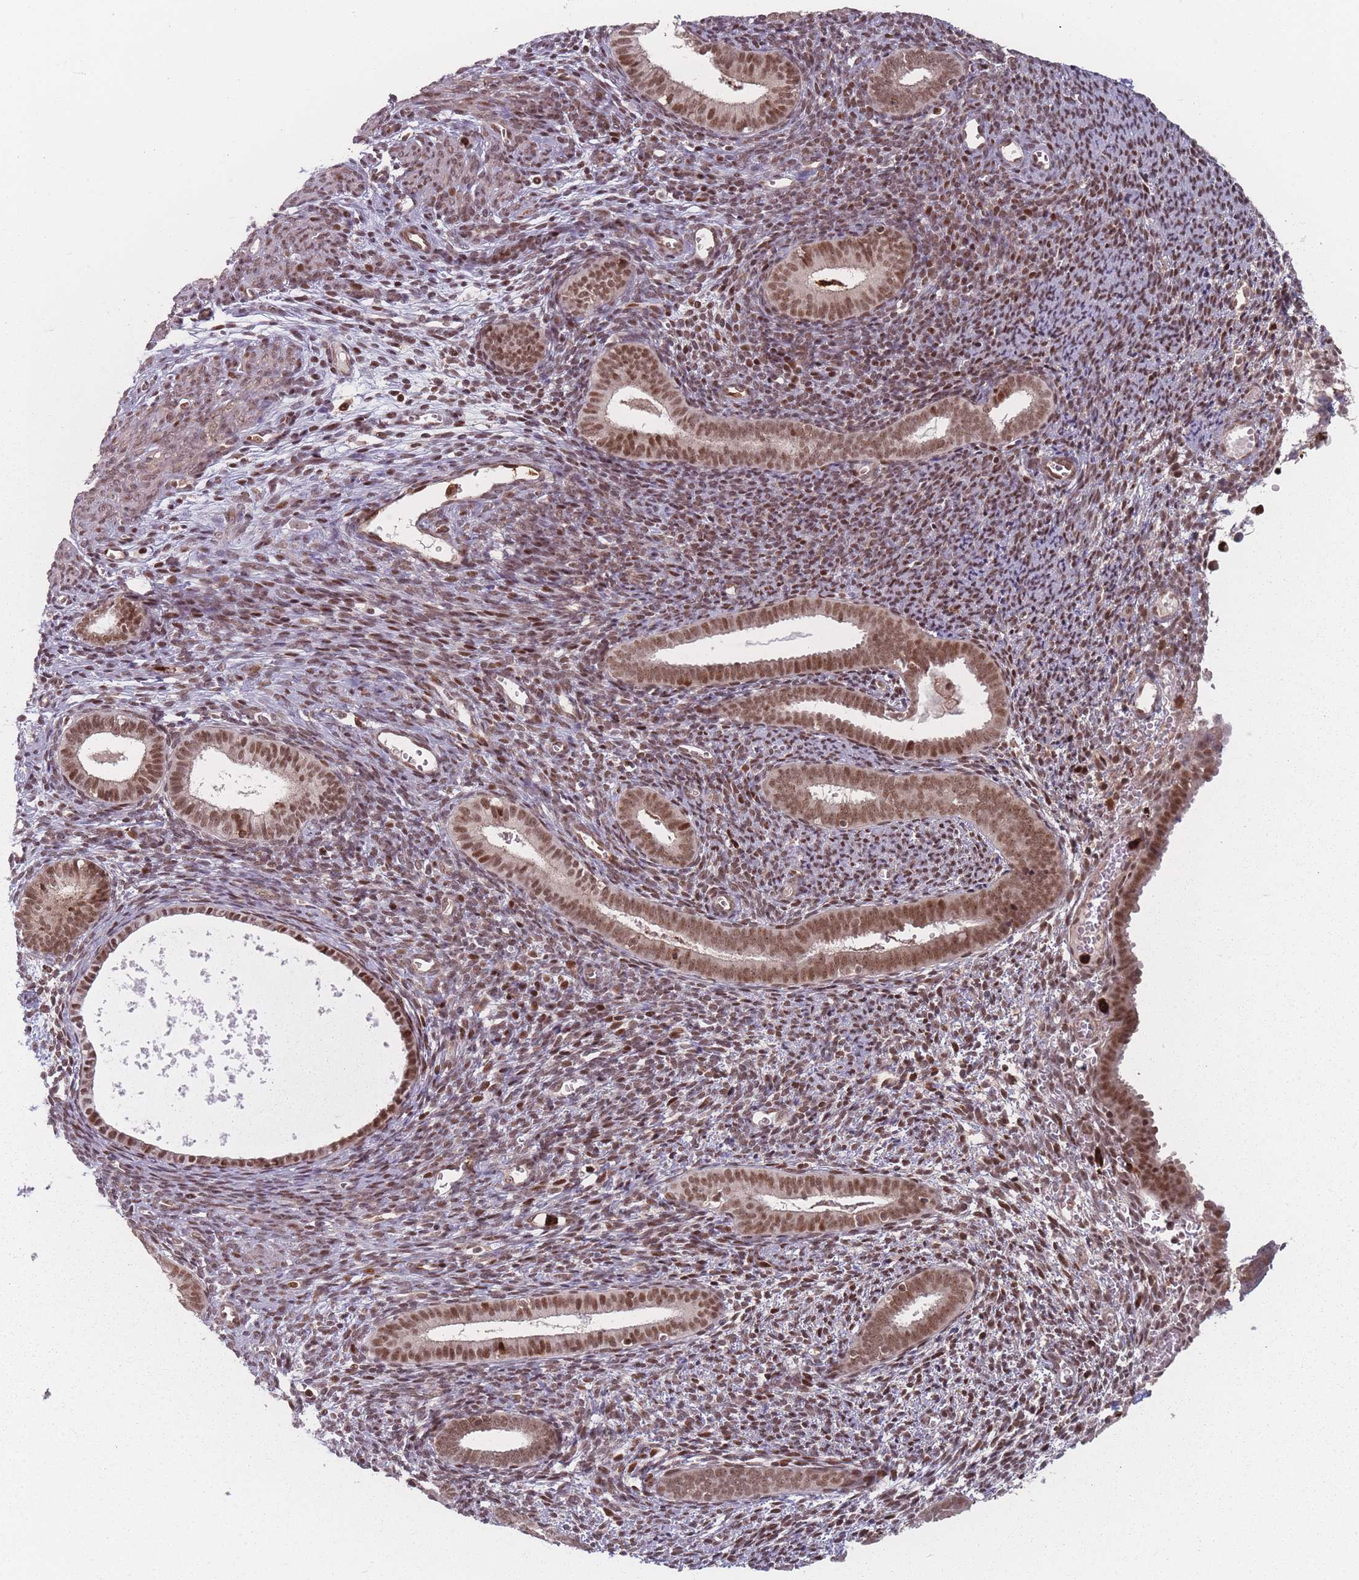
{"staining": {"intensity": "moderate", "quantity": ">75%", "location": "nuclear"}, "tissue": "endometrial cancer", "cell_type": "Tumor cells", "image_type": "cancer", "snomed": [{"axis": "morphology", "description": "Adenocarcinoma, NOS"}, {"axis": "topography", "description": "Endometrium"}], "caption": "The photomicrograph exhibits immunohistochemical staining of endometrial adenocarcinoma. There is moderate nuclear expression is present in about >75% of tumor cells.", "gene": "WDR55", "patient": {"sex": "female", "age": 75}}